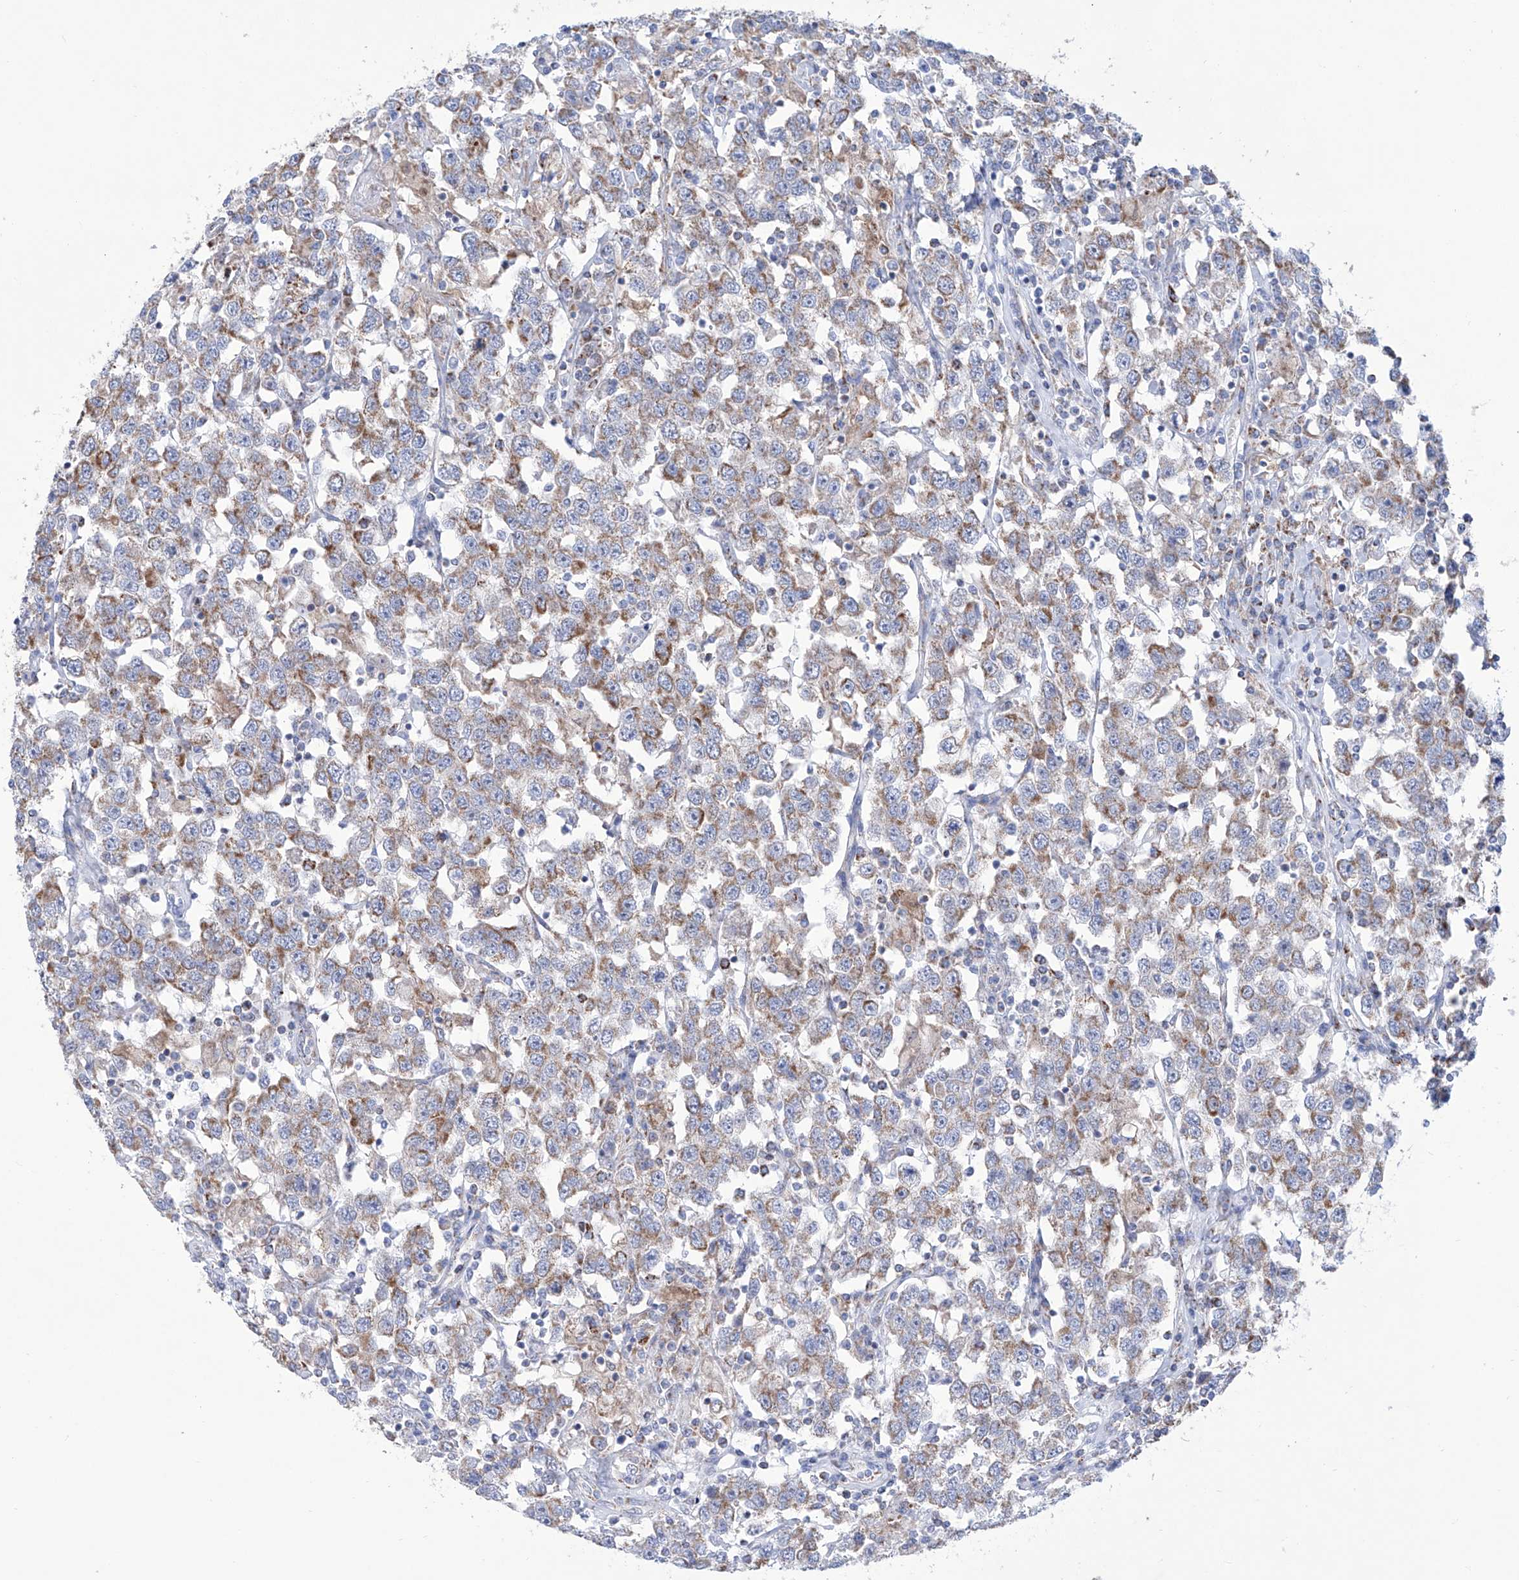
{"staining": {"intensity": "moderate", "quantity": ">75%", "location": "cytoplasmic/membranous"}, "tissue": "testis cancer", "cell_type": "Tumor cells", "image_type": "cancer", "snomed": [{"axis": "morphology", "description": "Seminoma, NOS"}, {"axis": "topography", "description": "Testis"}], "caption": "DAB immunohistochemical staining of human seminoma (testis) displays moderate cytoplasmic/membranous protein expression in approximately >75% of tumor cells.", "gene": "ALDH6A1", "patient": {"sex": "male", "age": 41}}